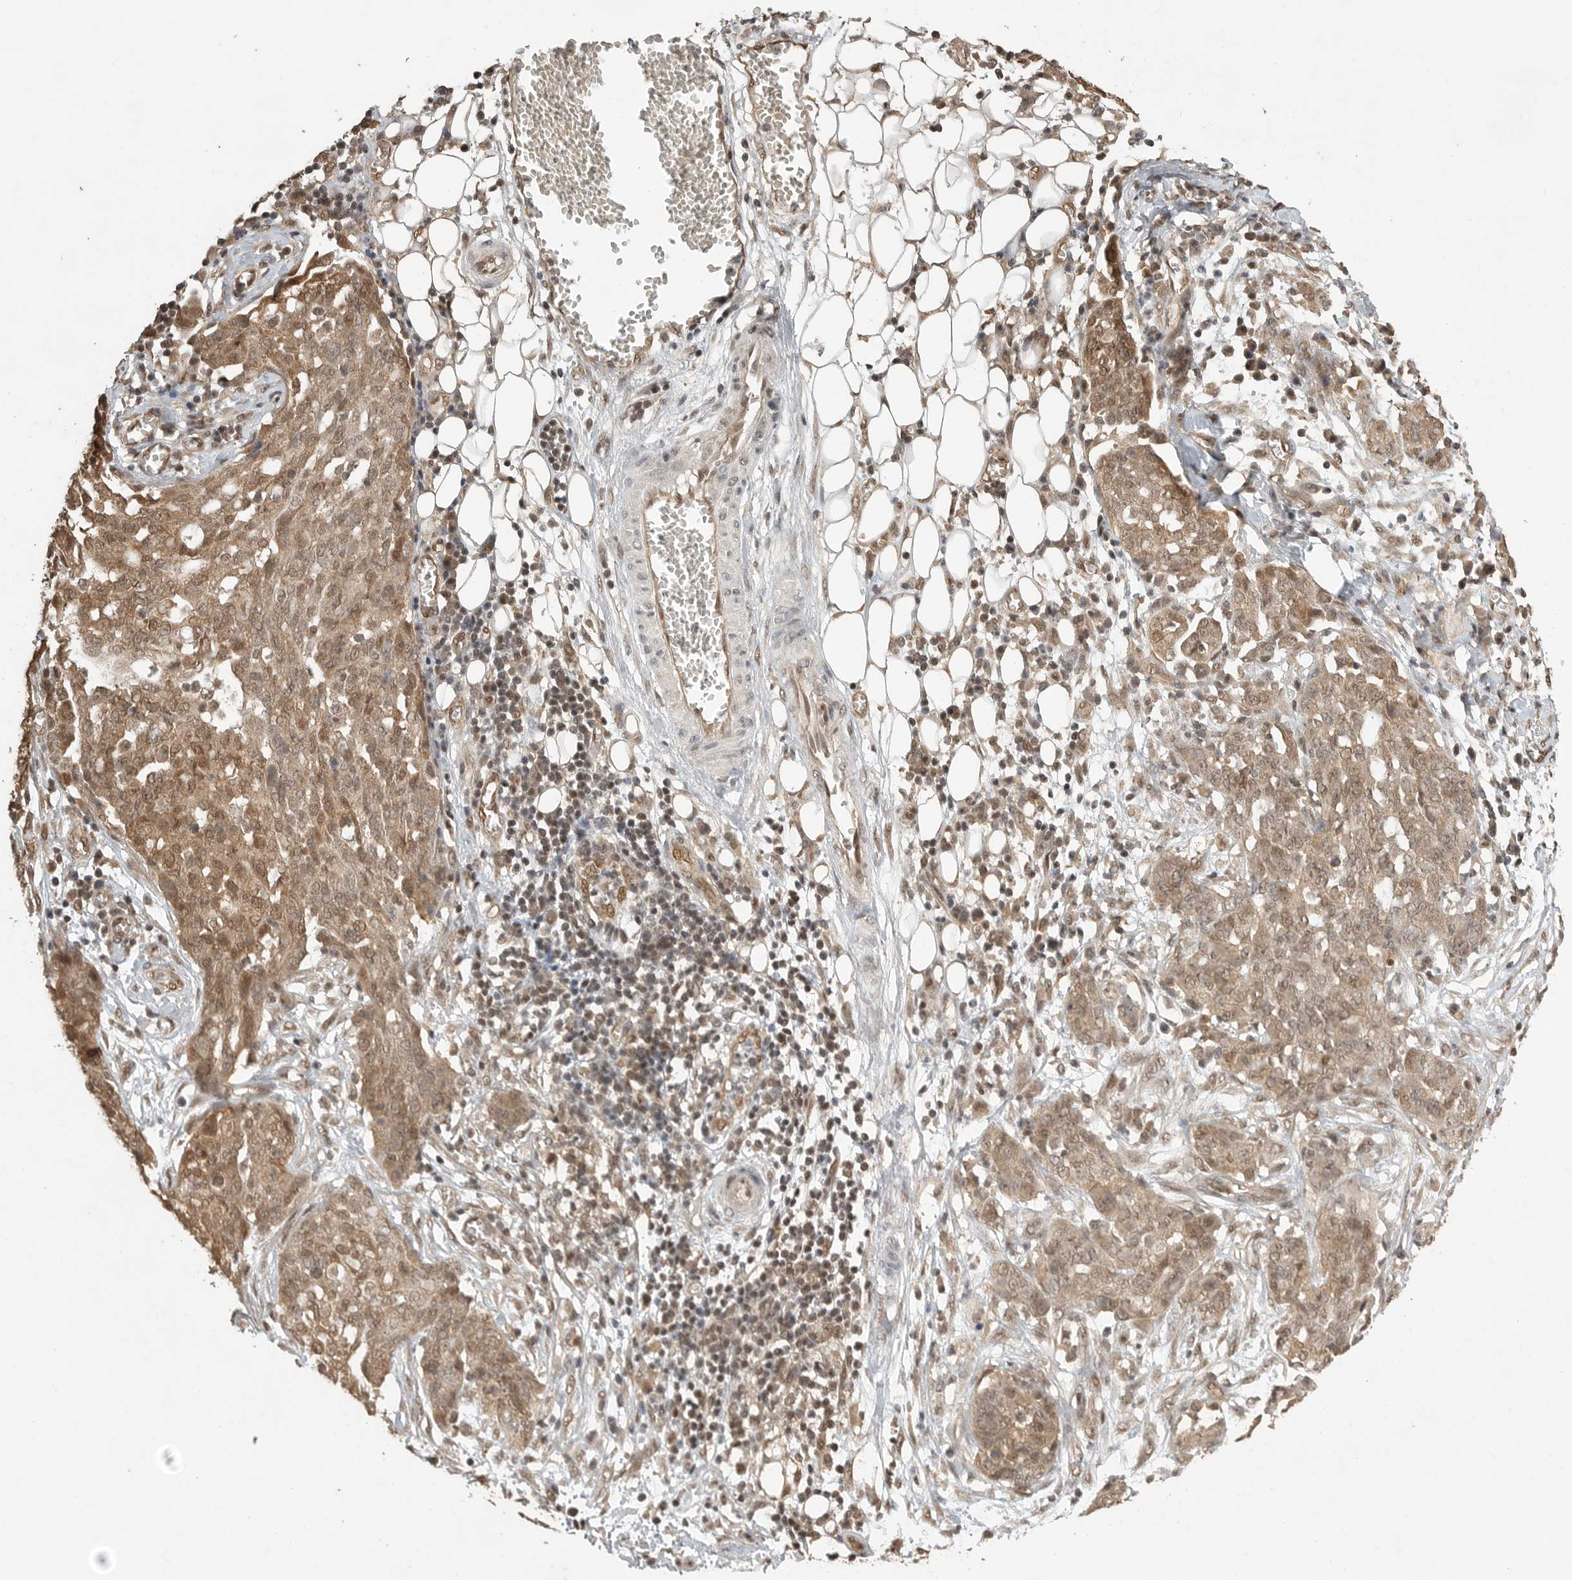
{"staining": {"intensity": "moderate", "quantity": ">75%", "location": "cytoplasmic/membranous,nuclear"}, "tissue": "ovarian cancer", "cell_type": "Tumor cells", "image_type": "cancer", "snomed": [{"axis": "morphology", "description": "Cystadenocarcinoma, serous, NOS"}, {"axis": "topography", "description": "Soft tissue"}, {"axis": "topography", "description": "Ovary"}], "caption": "Immunohistochemical staining of ovarian serous cystadenocarcinoma displays medium levels of moderate cytoplasmic/membranous and nuclear positivity in approximately >75% of tumor cells.", "gene": "DFFA", "patient": {"sex": "female", "age": 57}}